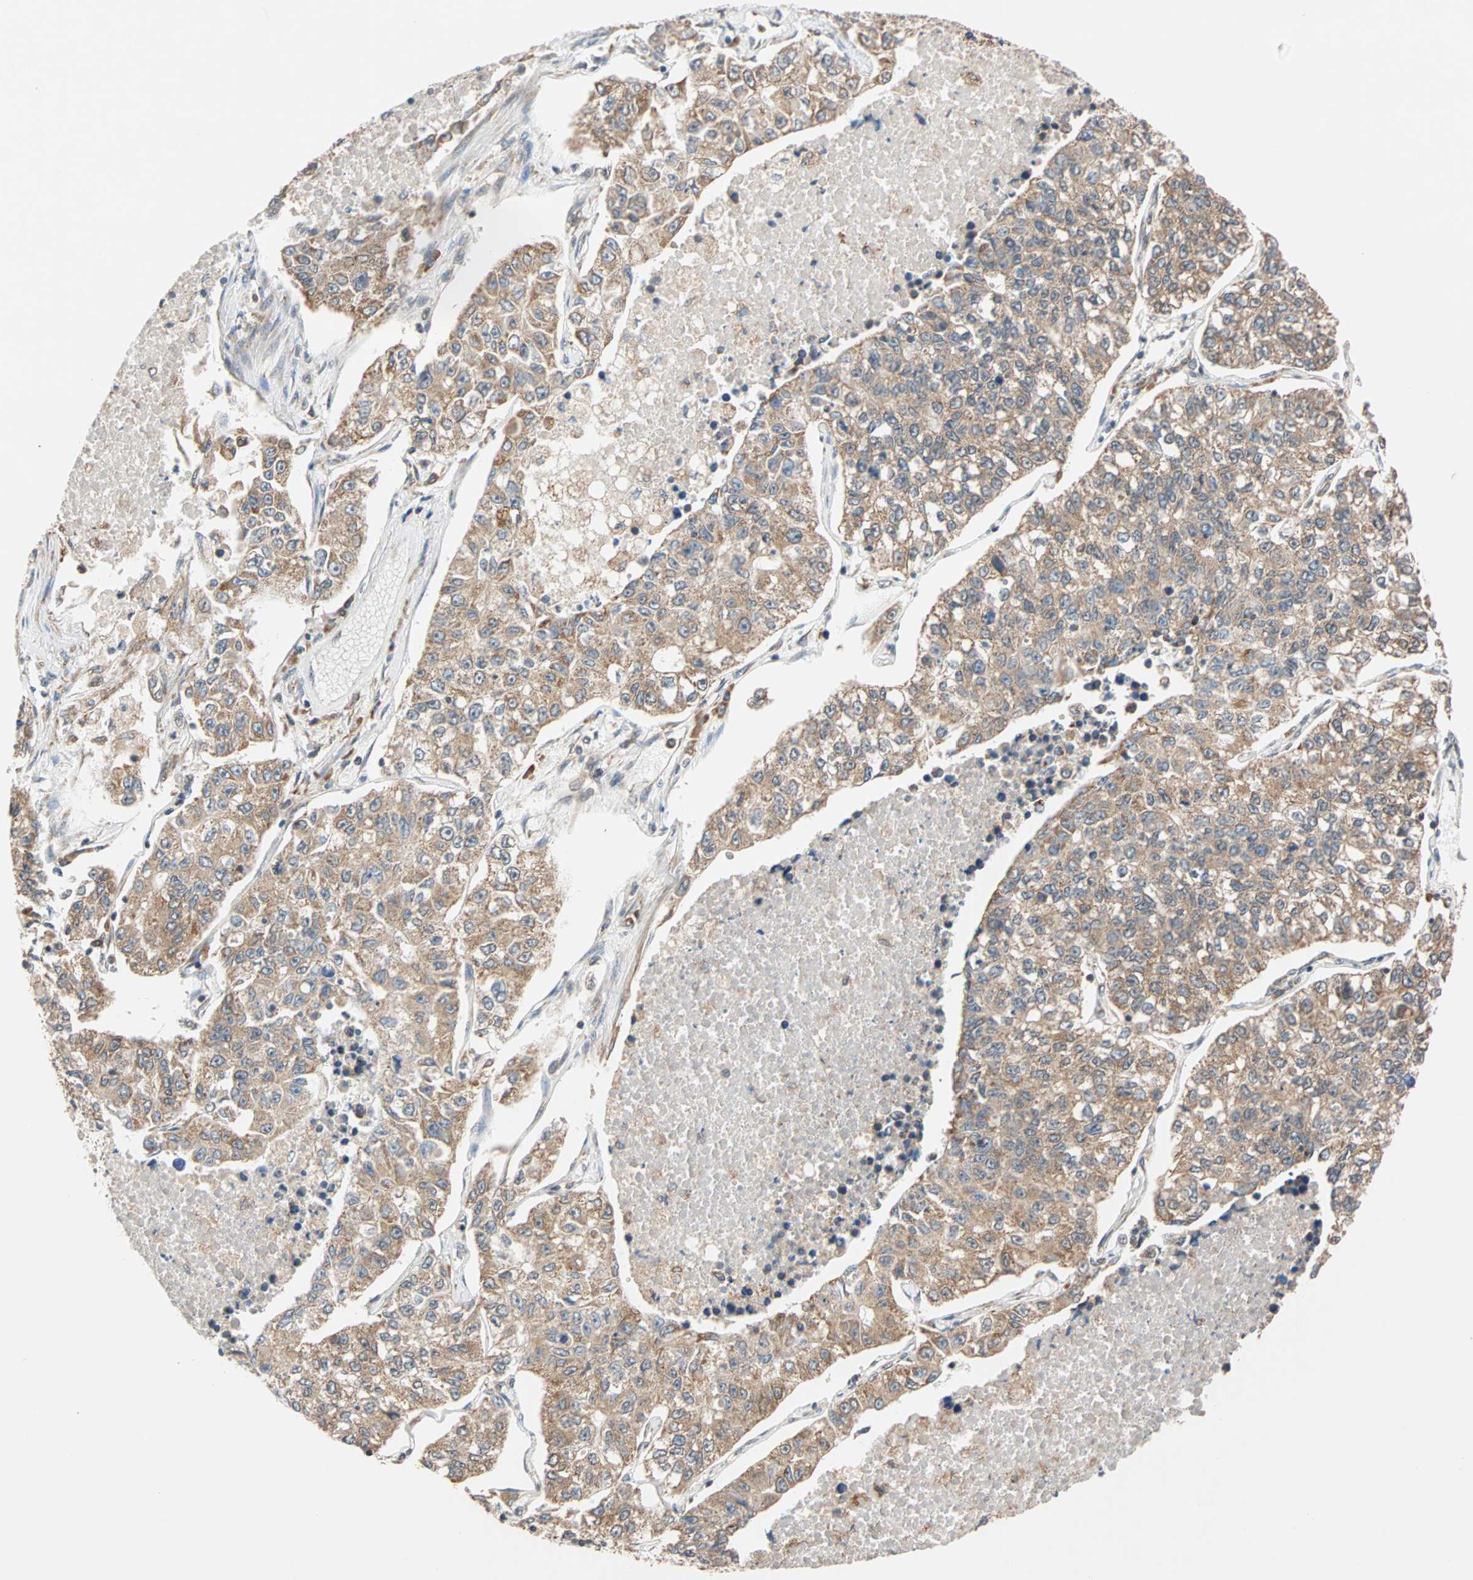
{"staining": {"intensity": "weak", "quantity": ">75%", "location": "cytoplasmic/membranous"}, "tissue": "lung cancer", "cell_type": "Tumor cells", "image_type": "cancer", "snomed": [{"axis": "morphology", "description": "Adenocarcinoma, NOS"}, {"axis": "topography", "description": "Lung"}], "caption": "Human lung cancer stained with a brown dye reveals weak cytoplasmic/membranous positive staining in approximately >75% of tumor cells.", "gene": "AUP1", "patient": {"sex": "male", "age": 49}}